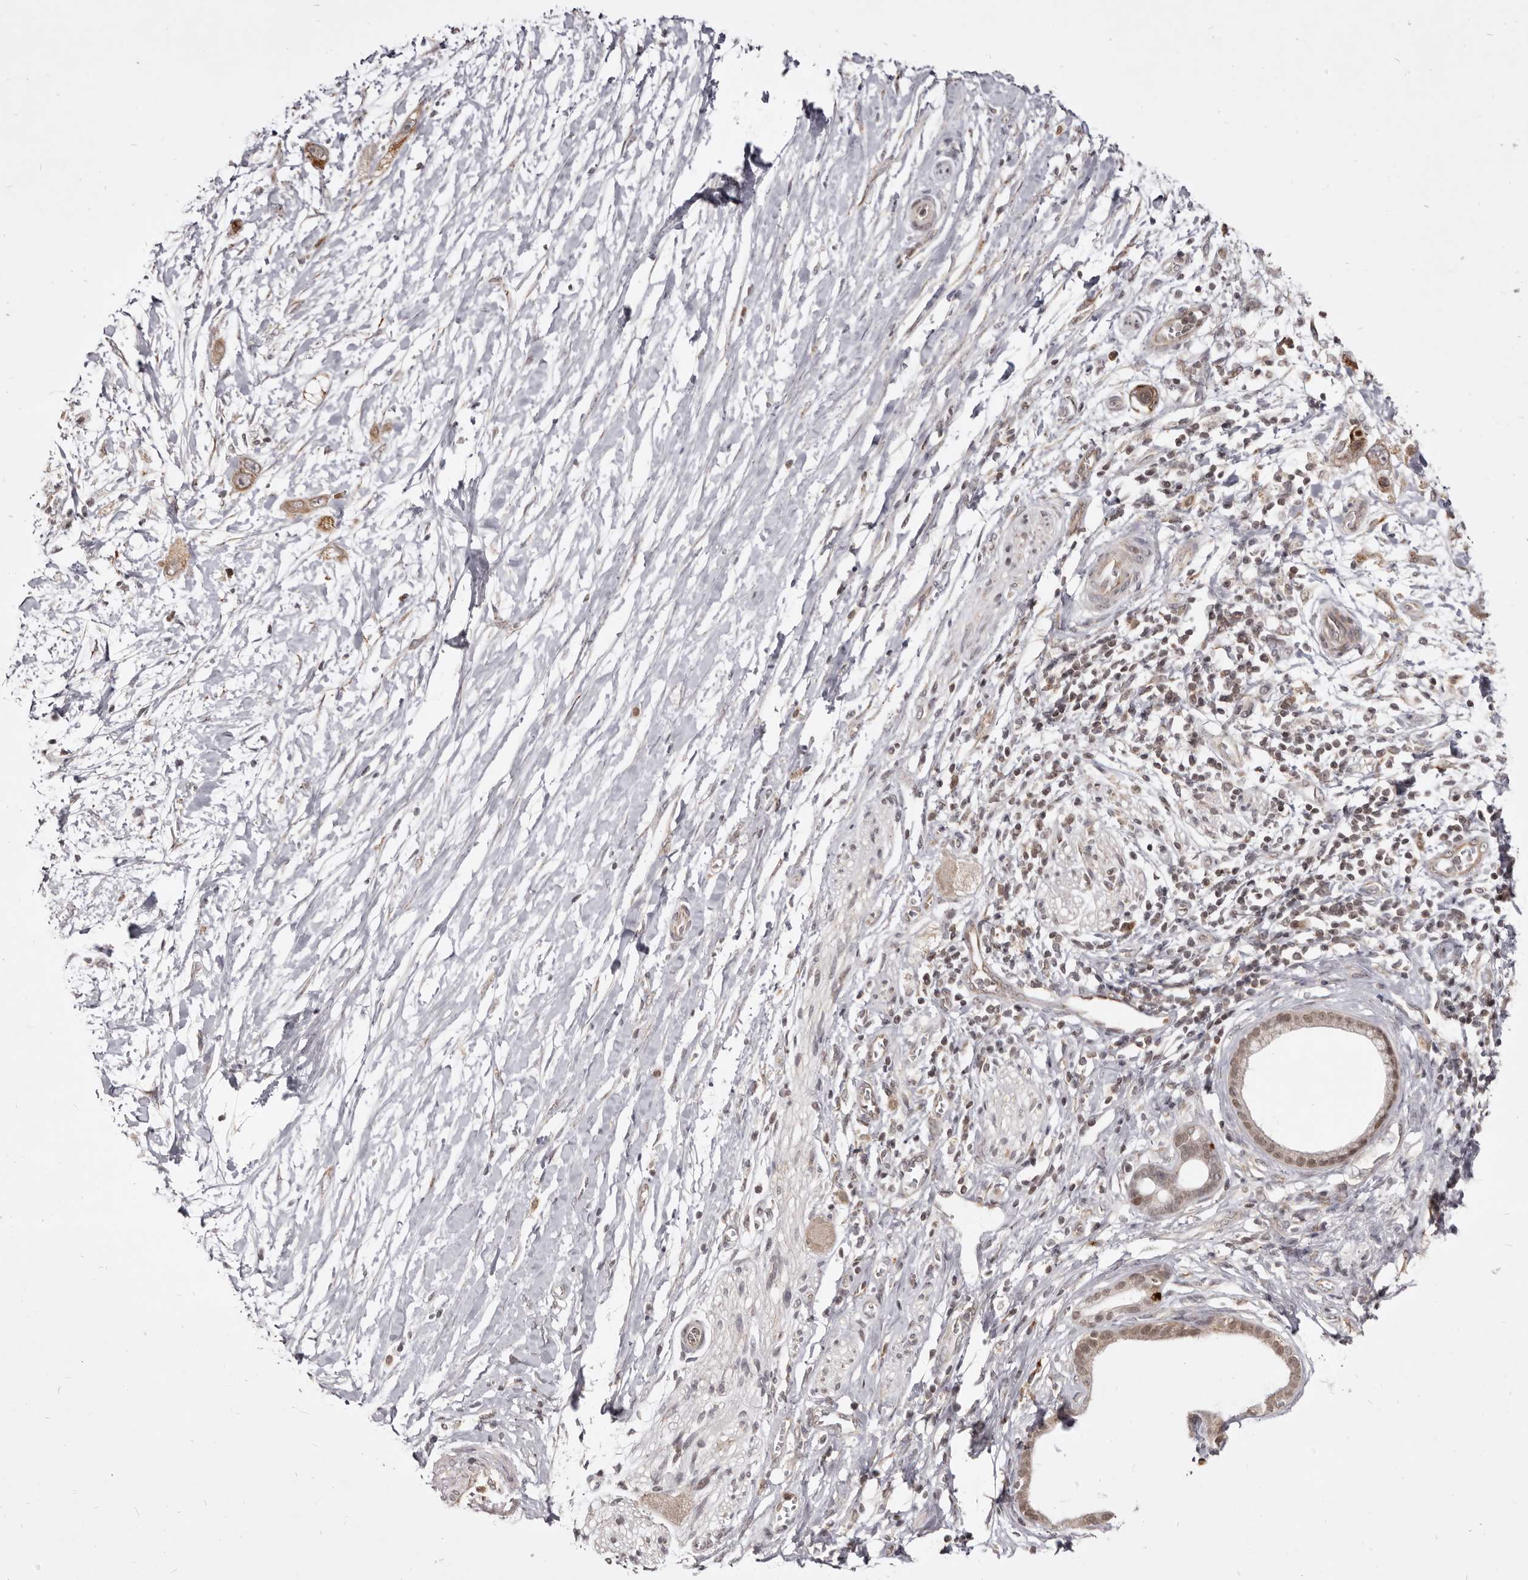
{"staining": {"intensity": "weak", "quantity": ">75%", "location": "cytoplasmic/membranous,nuclear"}, "tissue": "pancreatic cancer", "cell_type": "Tumor cells", "image_type": "cancer", "snomed": [{"axis": "morphology", "description": "Adenocarcinoma, NOS"}, {"axis": "topography", "description": "Pancreas"}], "caption": "A photomicrograph of pancreatic cancer stained for a protein displays weak cytoplasmic/membranous and nuclear brown staining in tumor cells.", "gene": "THUMPD1", "patient": {"sex": "female", "age": 72}}